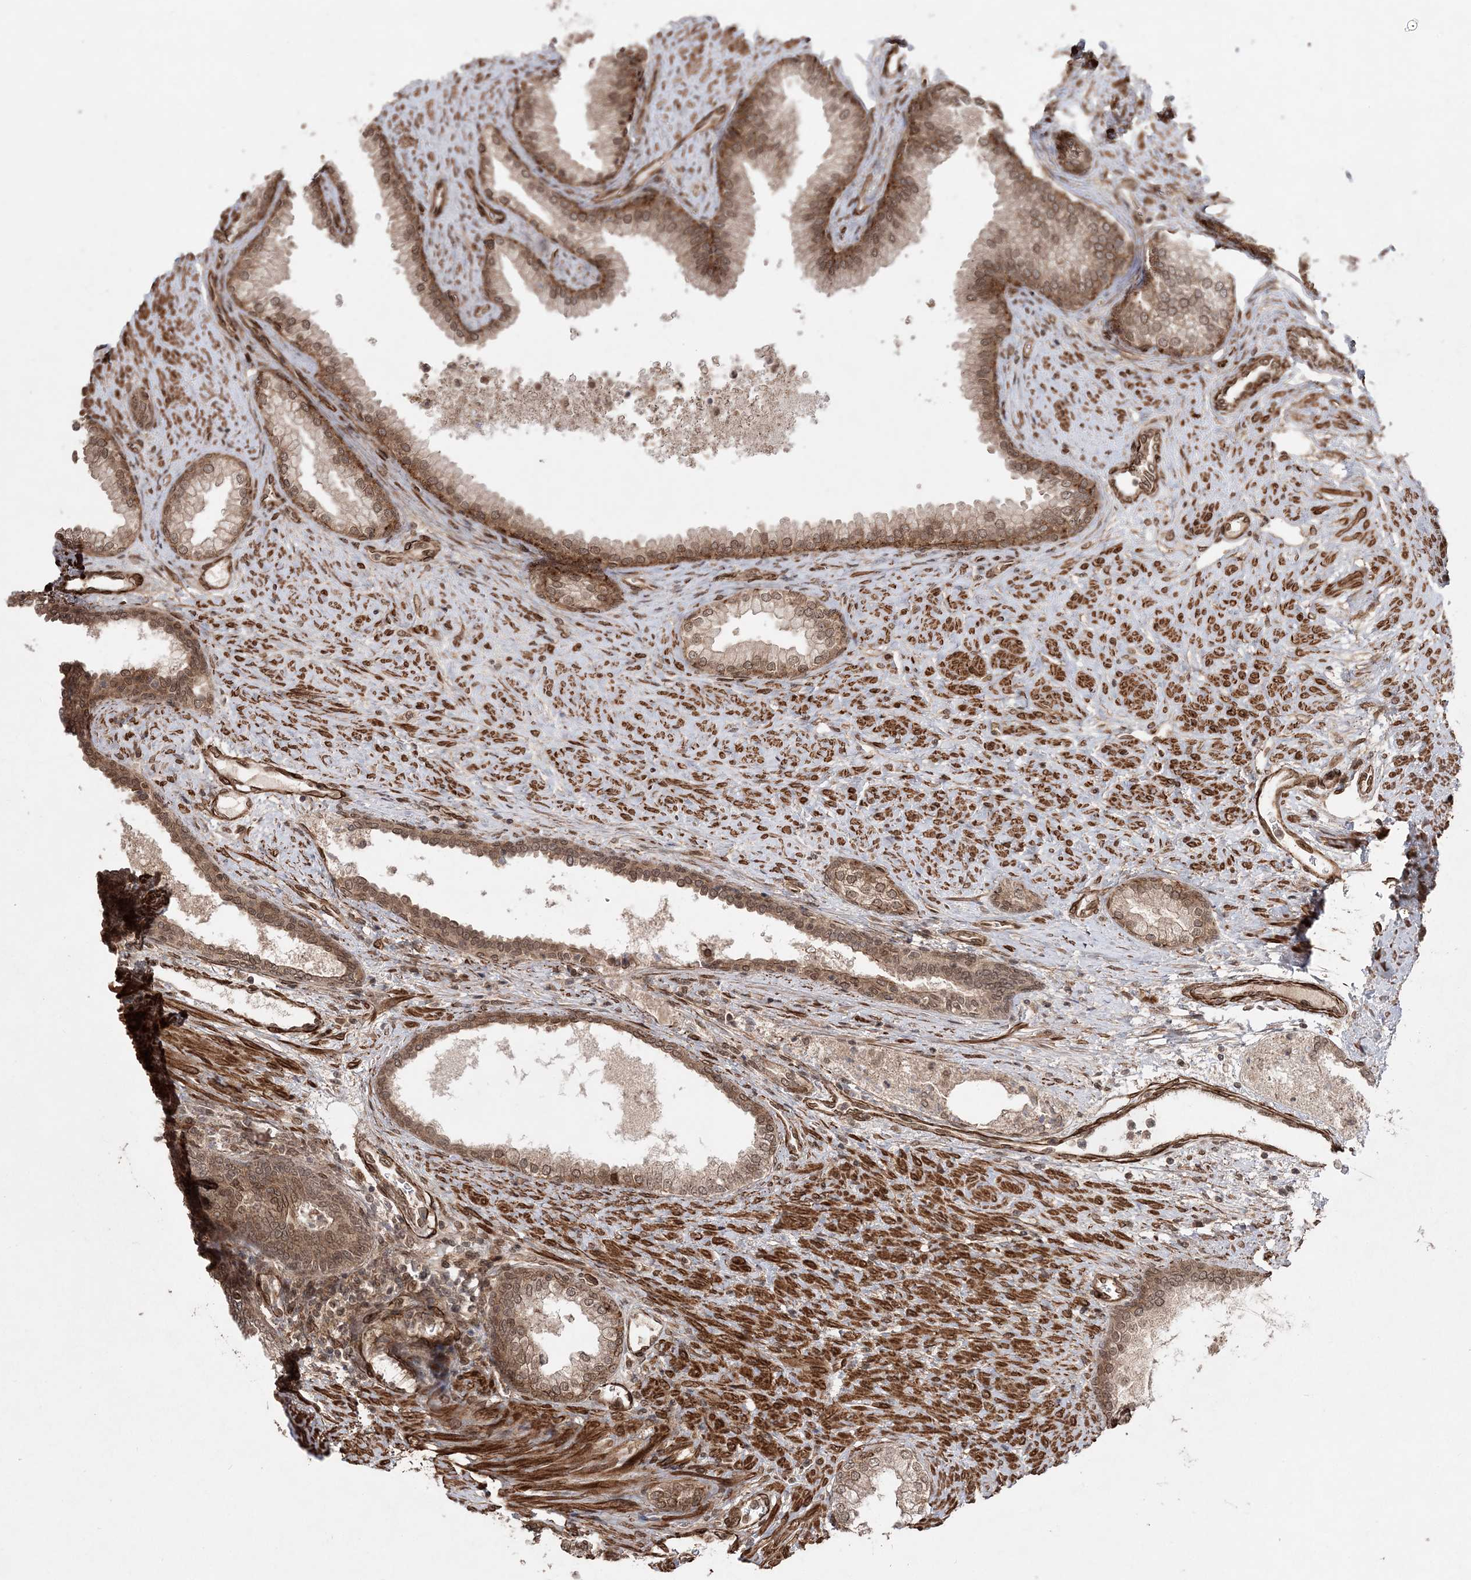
{"staining": {"intensity": "moderate", "quantity": ">75%", "location": "cytoplasmic/membranous,nuclear"}, "tissue": "prostate", "cell_type": "Glandular cells", "image_type": "normal", "snomed": [{"axis": "morphology", "description": "Normal tissue, NOS"}, {"axis": "topography", "description": "Prostate"}], "caption": "Moderate cytoplasmic/membranous,nuclear positivity is appreciated in approximately >75% of glandular cells in normal prostate.", "gene": "ETAA1", "patient": {"sex": "male", "age": 76}}